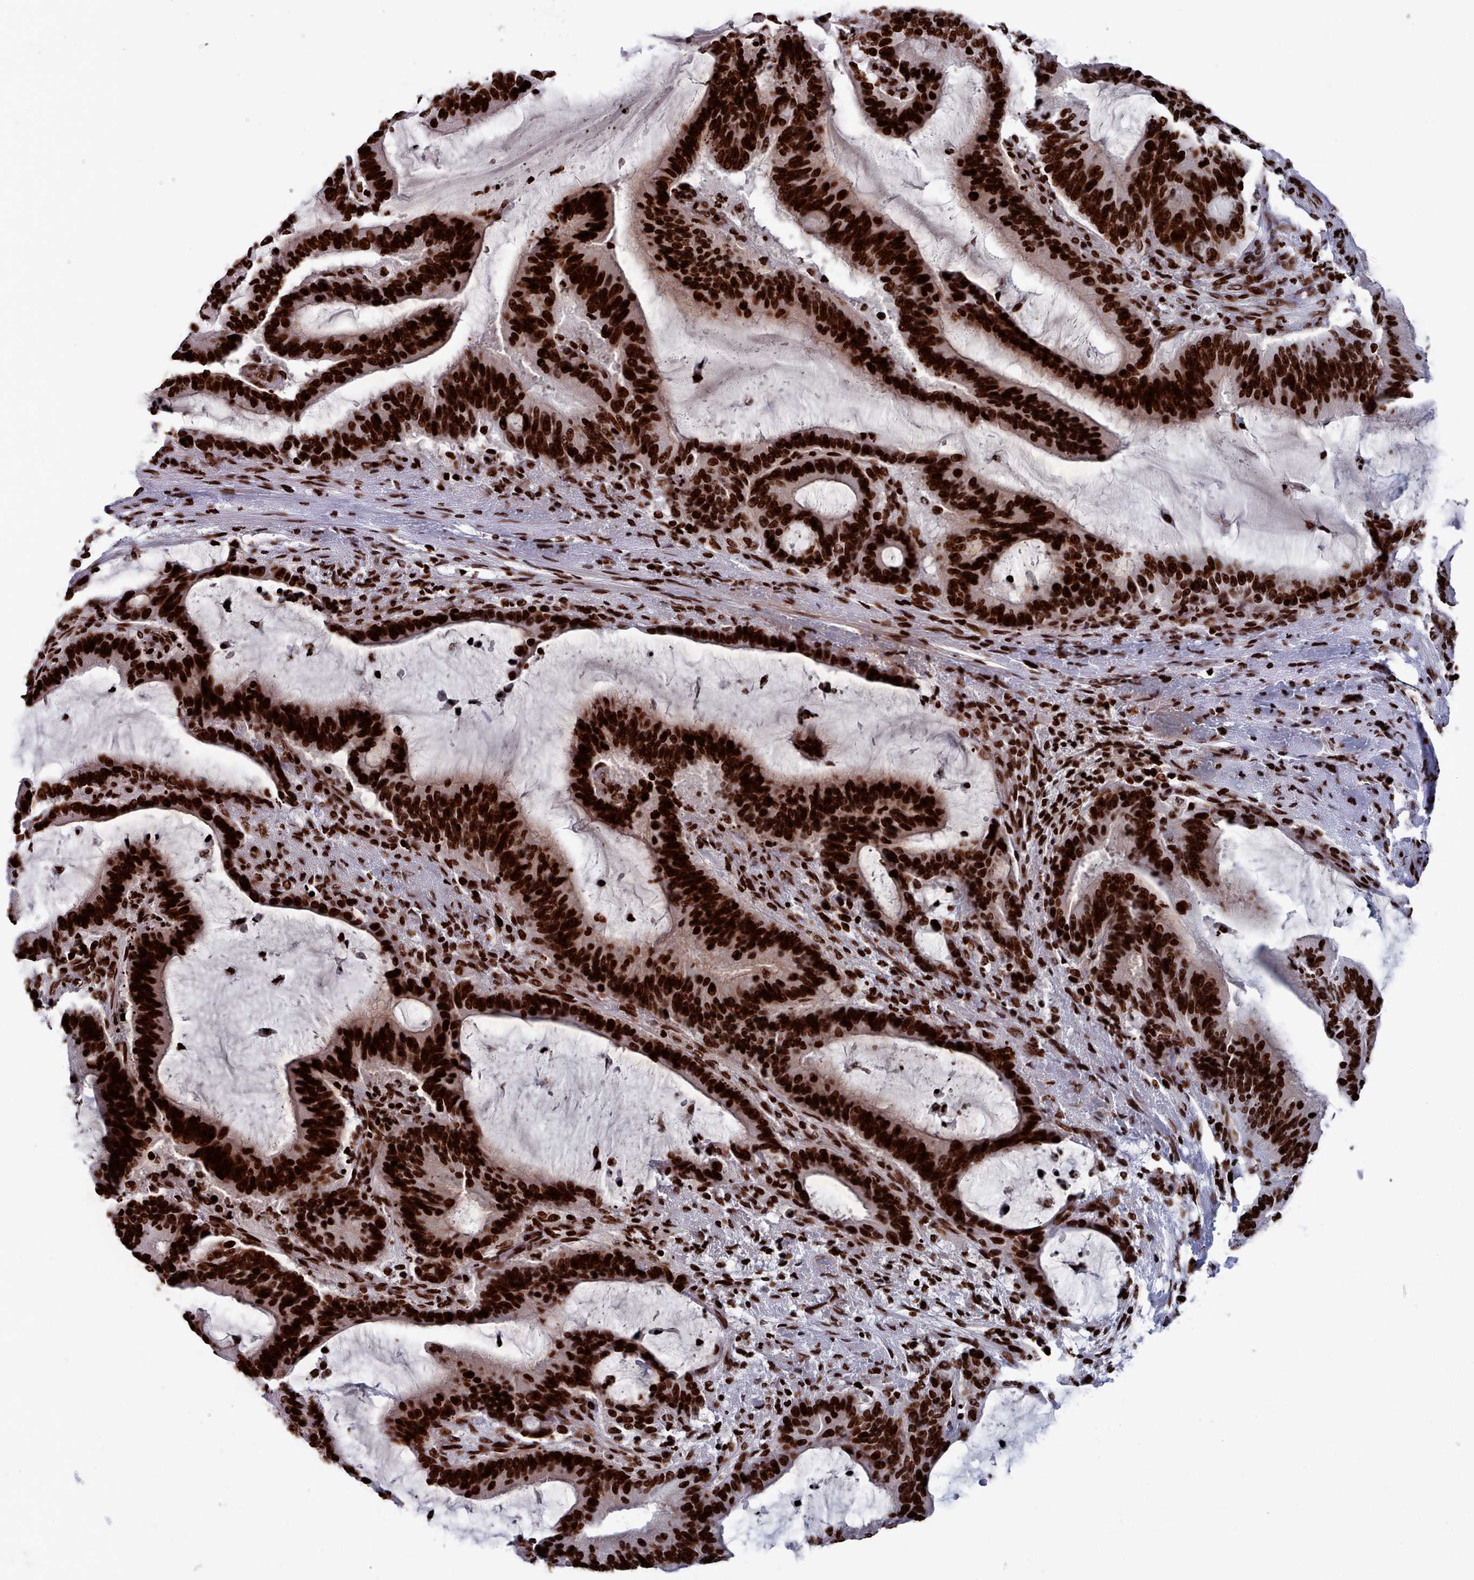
{"staining": {"intensity": "strong", "quantity": ">75%", "location": "nuclear"}, "tissue": "liver cancer", "cell_type": "Tumor cells", "image_type": "cancer", "snomed": [{"axis": "morphology", "description": "Normal tissue, NOS"}, {"axis": "morphology", "description": "Cholangiocarcinoma"}, {"axis": "topography", "description": "Liver"}, {"axis": "topography", "description": "Peripheral nerve tissue"}], "caption": "Liver cholangiocarcinoma stained with immunohistochemistry (IHC) exhibits strong nuclear staining in approximately >75% of tumor cells.", "gene": "PCDHB12", "patient": {"sex": "female", "age": 73}}